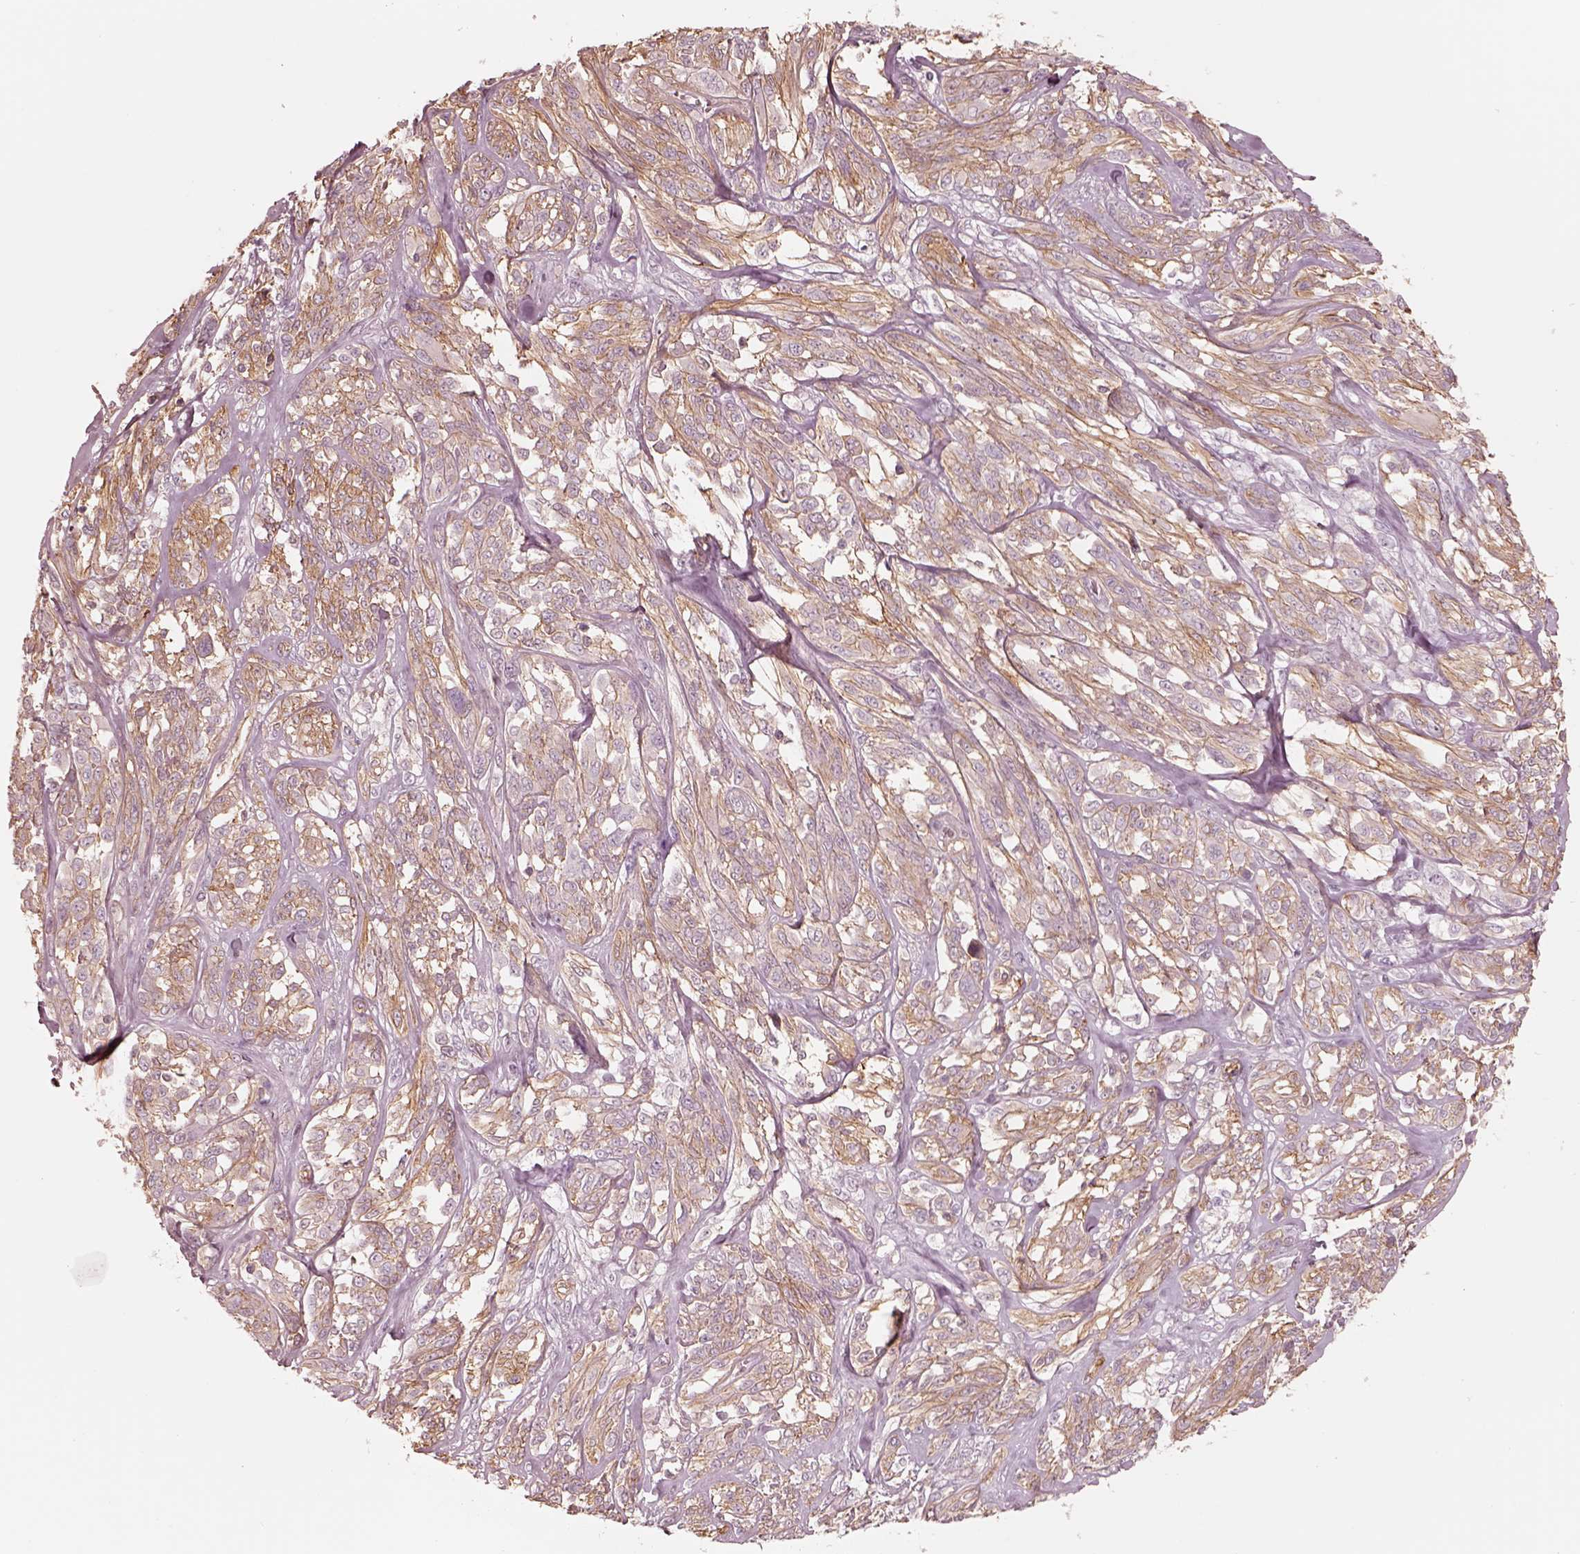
{"staining": {"intensity": "weak", "quantity": ">75%", "location": "cytoplasmic/membranous"}, "tissue": "melanoma", "cell_type": "Tumor cells", "image_type": "cancer", "snomed": [{"axis": "morphology", "description": "Malignant melanoma, NOS"}, {"axis": "topography", "description": "Skin"}], "caption": "The micrograph demonstrates staining of malignant melanoma, revealing weak cytoplasmic/membranous protein staining (brown color) within tumor cells.", "gene": "GPRIN1", "patient": {"sex": "female", "age": 91}}